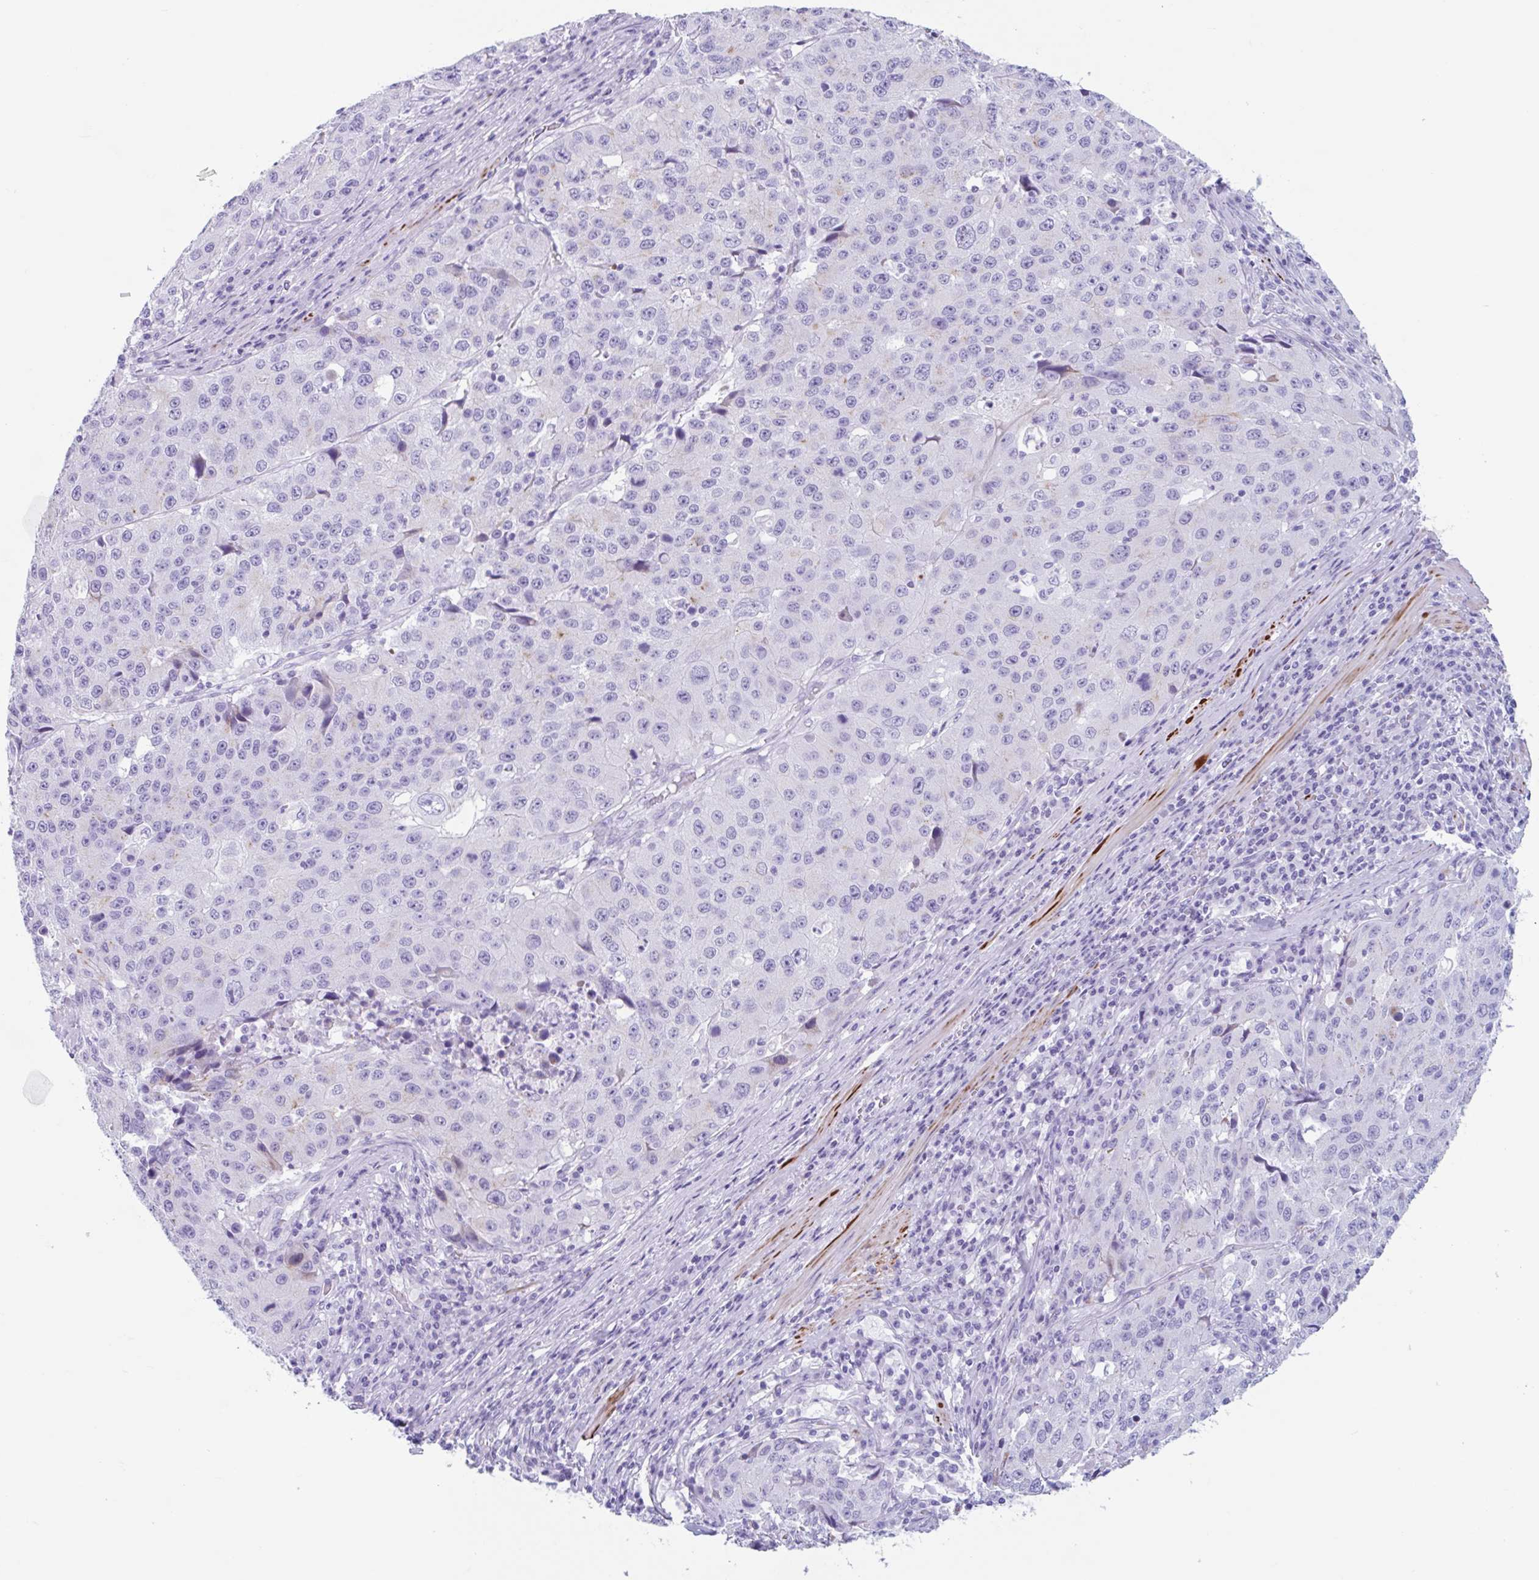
{"staining": {"intensity": "negative", "quantity": "none", "location": "none"}, "tissue": "stomach cancer", "cell_type": "Tumor cells", "image_type": "cancer", "snomed": [{"axis": "morphology", "description": "Adenocarcinoma, NOS"}, {"axis": "topography", "description": "Stomach"}], "caption": "IHC micrograph of stomach adenocarcinoma stained for a protein (brown), which shows no positivity in tumor cells. Brightfield microscopy of immunohistochemistry (IHC) stained with DAB (3,3'-diaminobenzidine) (brown) and hematoxylin (blue), captured at high magnification.", "gene": "CPTP", "patient": {"sex": "male", "age": 71}}